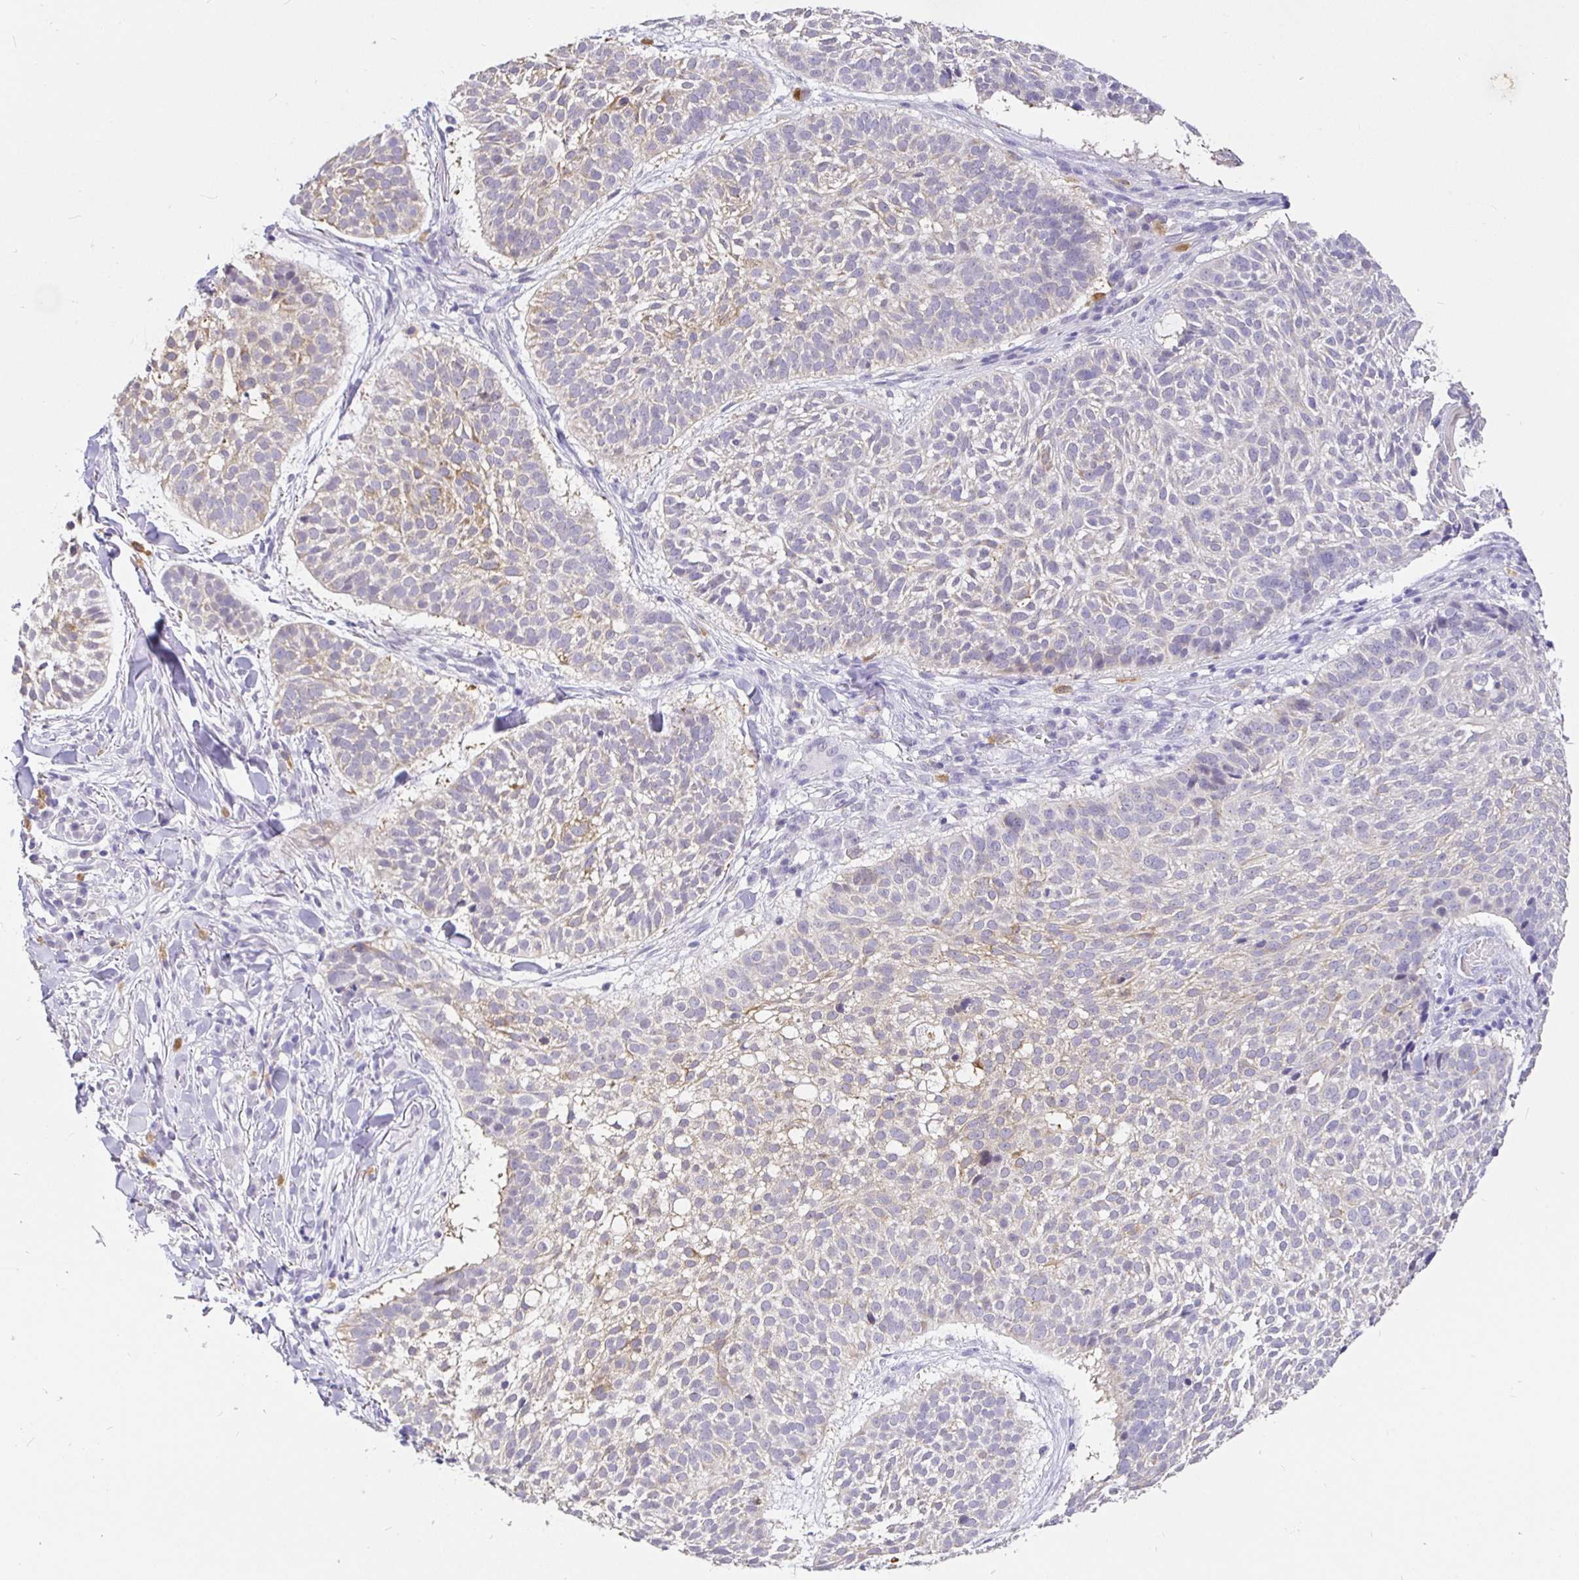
{"staining": {"intensity": "weak", "quantity": "<25%", "location": "cytoplasmic/membranous"}, "tissue": "skin cancer", "cell_type": "Tumor cells", "image_type": "cancer", "snomed": [{"axis": "morphology", "description": "Basal cell carcinoma"}, {"axis": "topography", "description": "Skin"}, {"axis": "topography", "description": "Skin of scalp"}], "caption": "Image shows no protein staining in tumor cells of skin cancer tissue. Nuclei are stained in blue.", "gene": "EZHIP", "patient": {"sex": "female", "age": 45}}